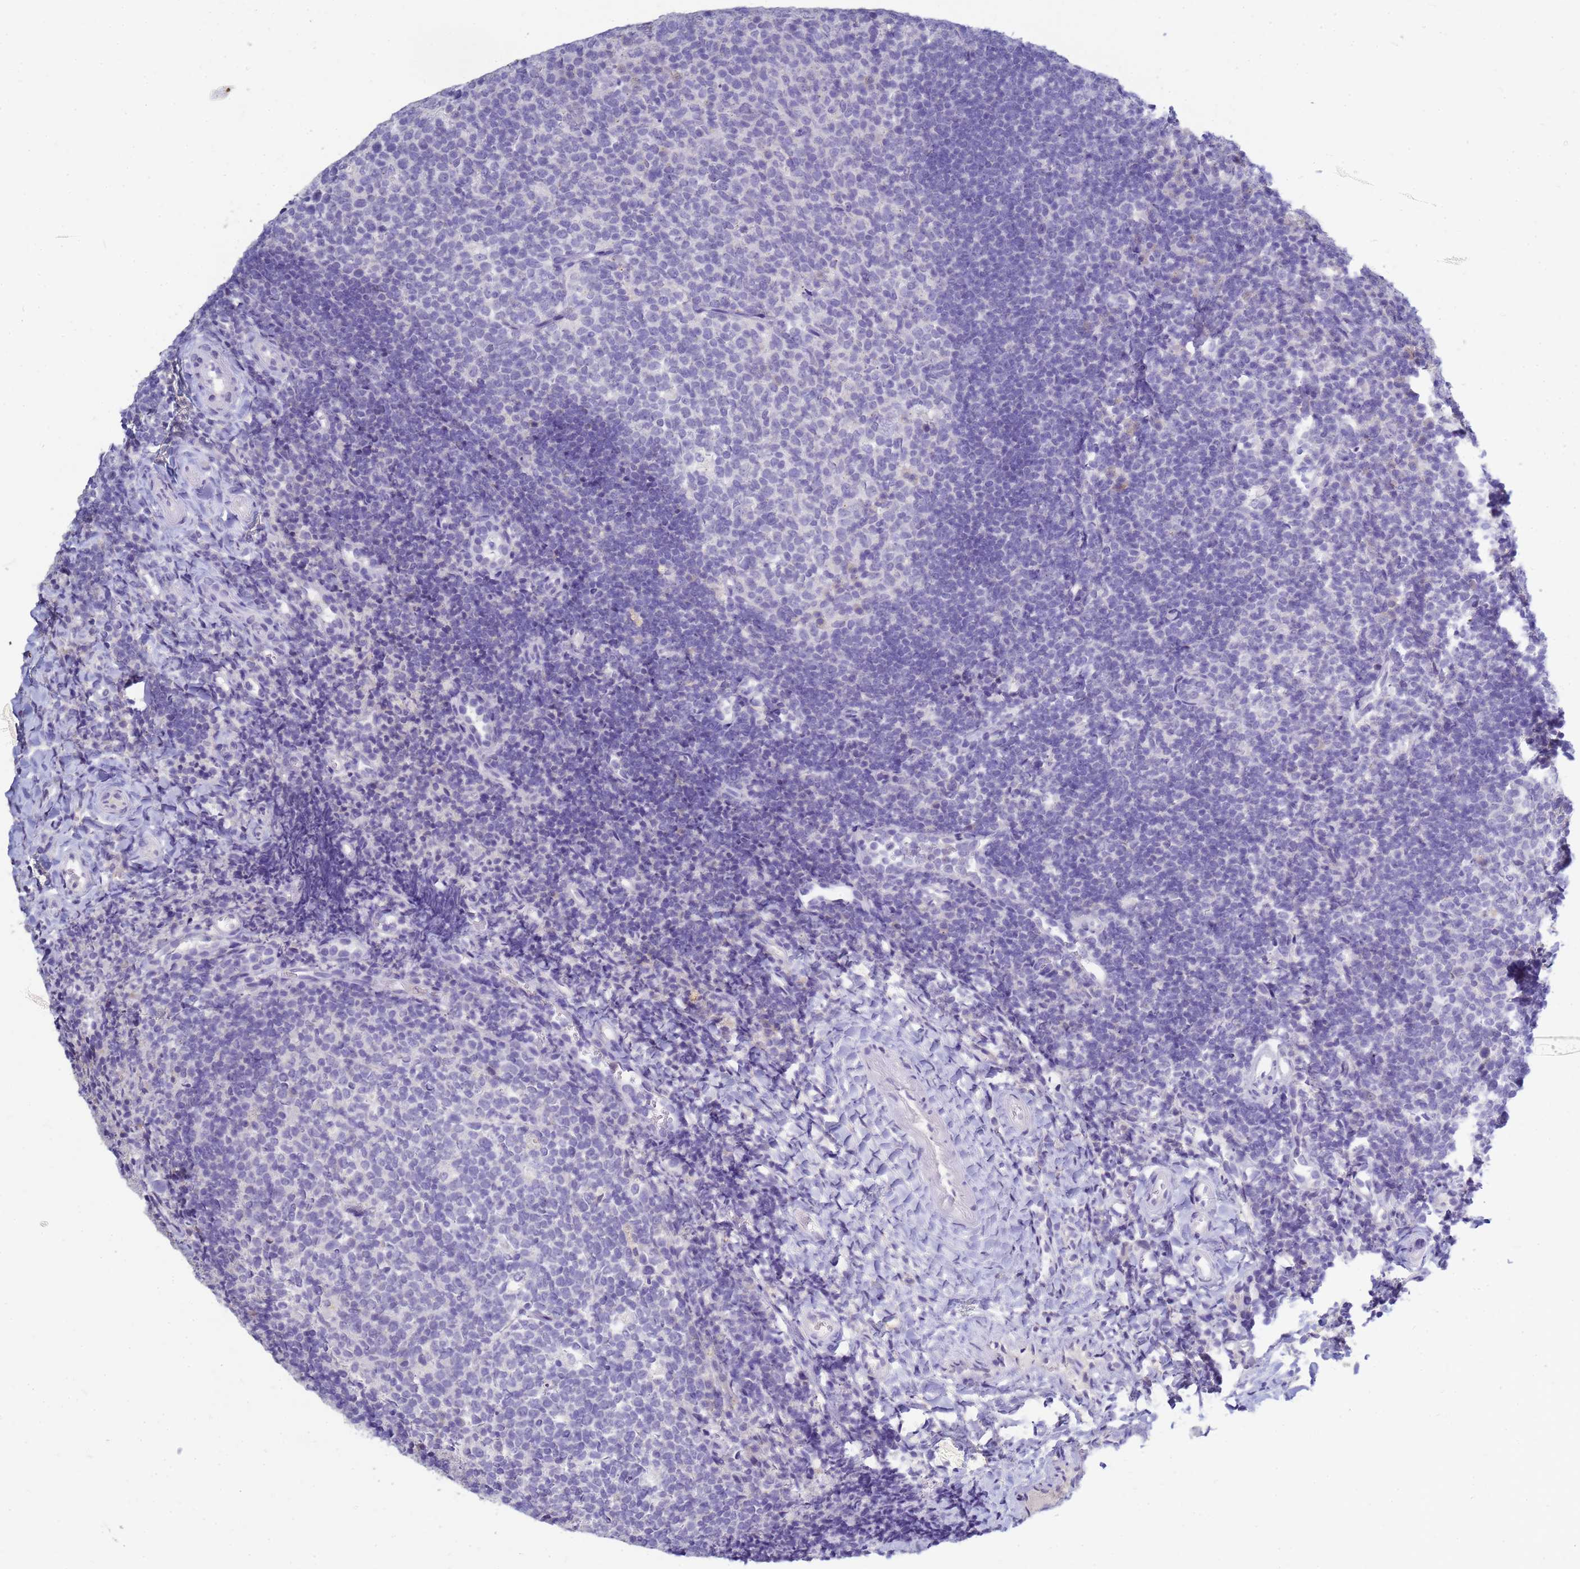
{"staining": {"intensity": "negative", "quantity": "none", "location": "none"}, "tissue": "tonsil", "cell_type": "Germinal center cells", "image_type": "normal", "snomed": [{"axis": "morphology", "description": "Normal tissue, NOS"}, {"axis": "topography", "description": "Tonsil"}], "caption": "The image displays no staining of germinal center cells in unremarkable tonsil. (DAB immunohistochemistry (IHC) with hematoxylin counter stain).", "gene": "B3GNT8", "patient": {"sex": "female", "age": 10}}